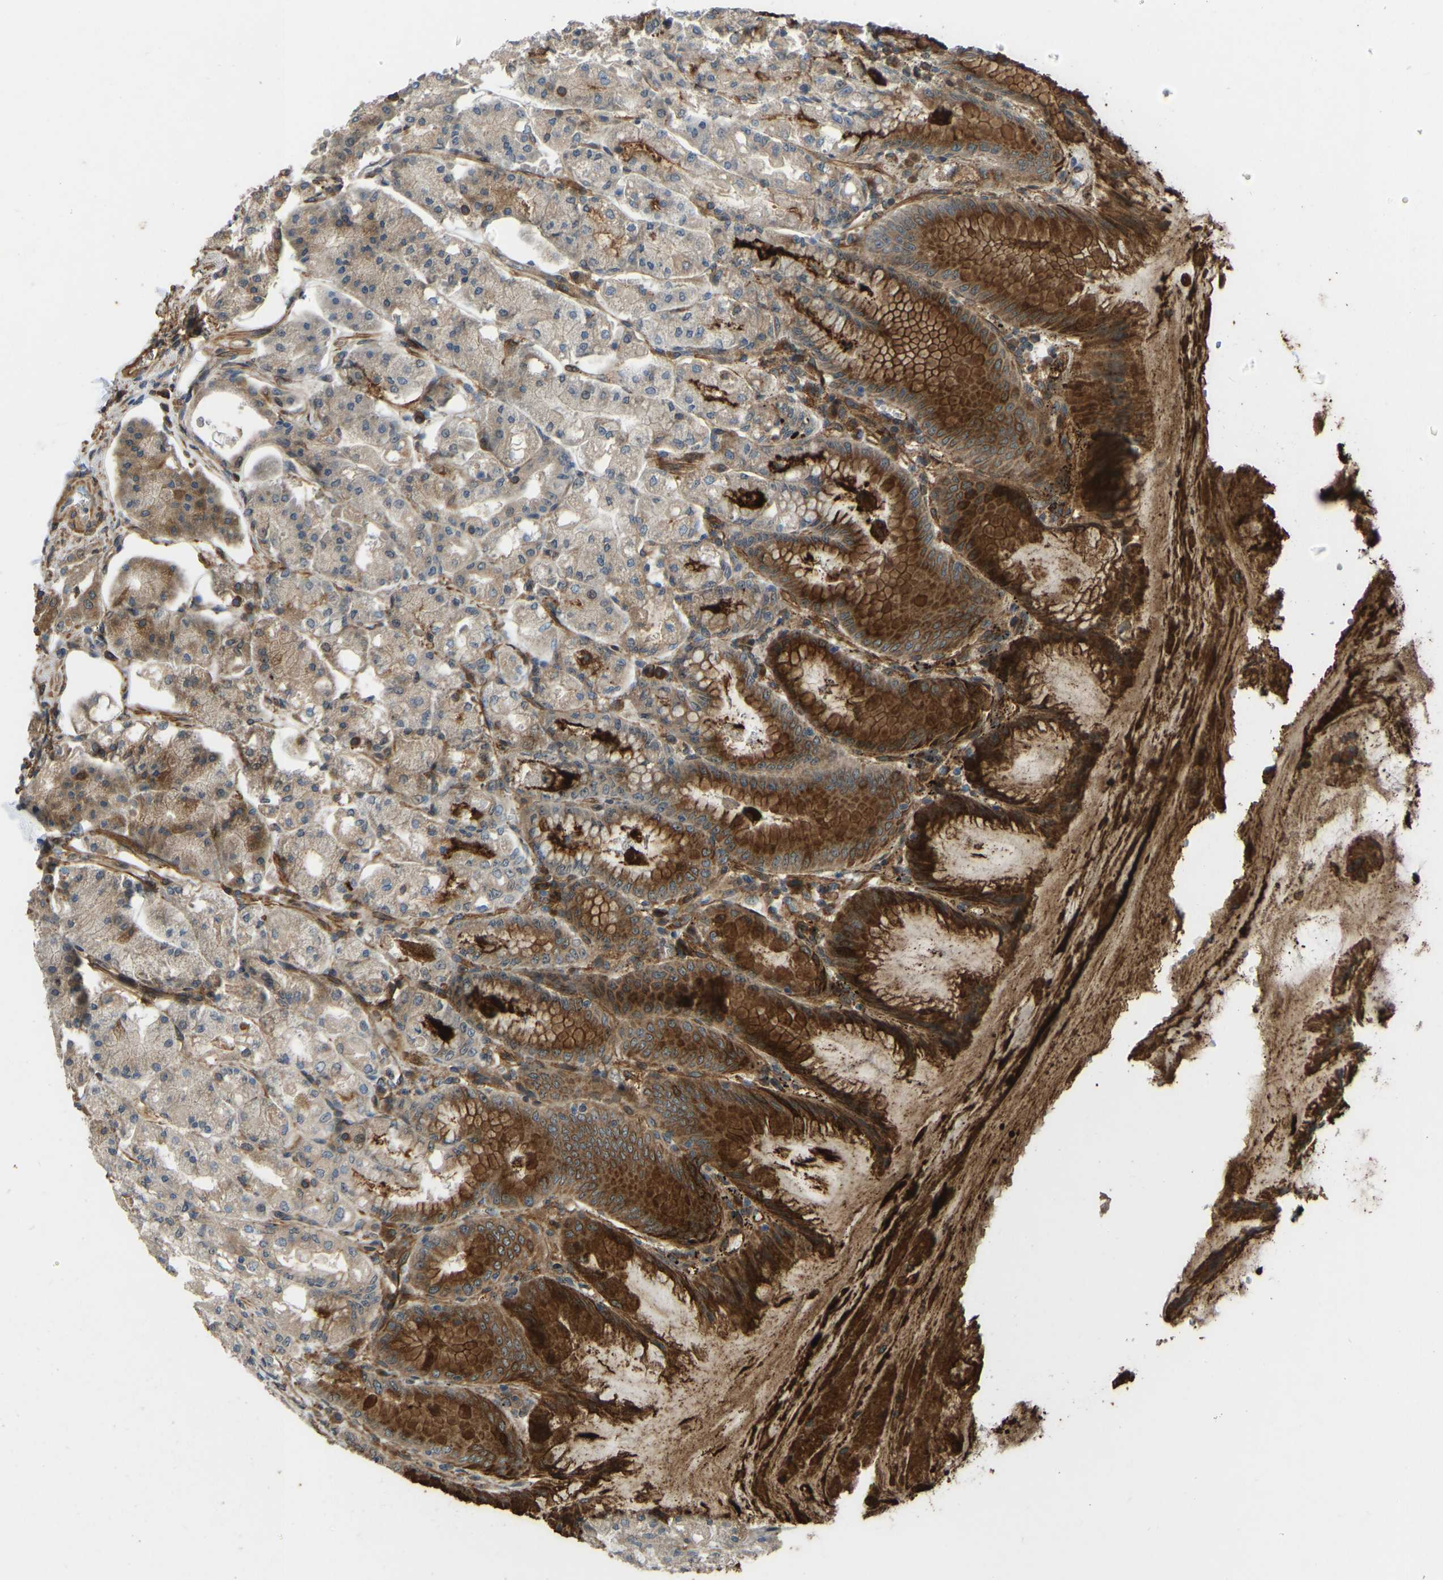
{"staining": {"intensity": "strong", "quantity": ">75%", "location": "cytoplasmic/membranous"}, "tissue": "stomach", "cell_type": "Glandular cells", "image_type": "normal", "snomed": [{"axis": "morphology", "description": "Normal tissue, NOS"}, {"axis": "topography", "description": "Stomach, lower"}], "caption": "The image exhibits immunohistochemical staining of benign stomach. There is strong cytoplasmic/membranous staining is appreciated in approximately >75% of glandular cells.", "gene": "OS9", "patient": {"sex": "male", "age": 71}}